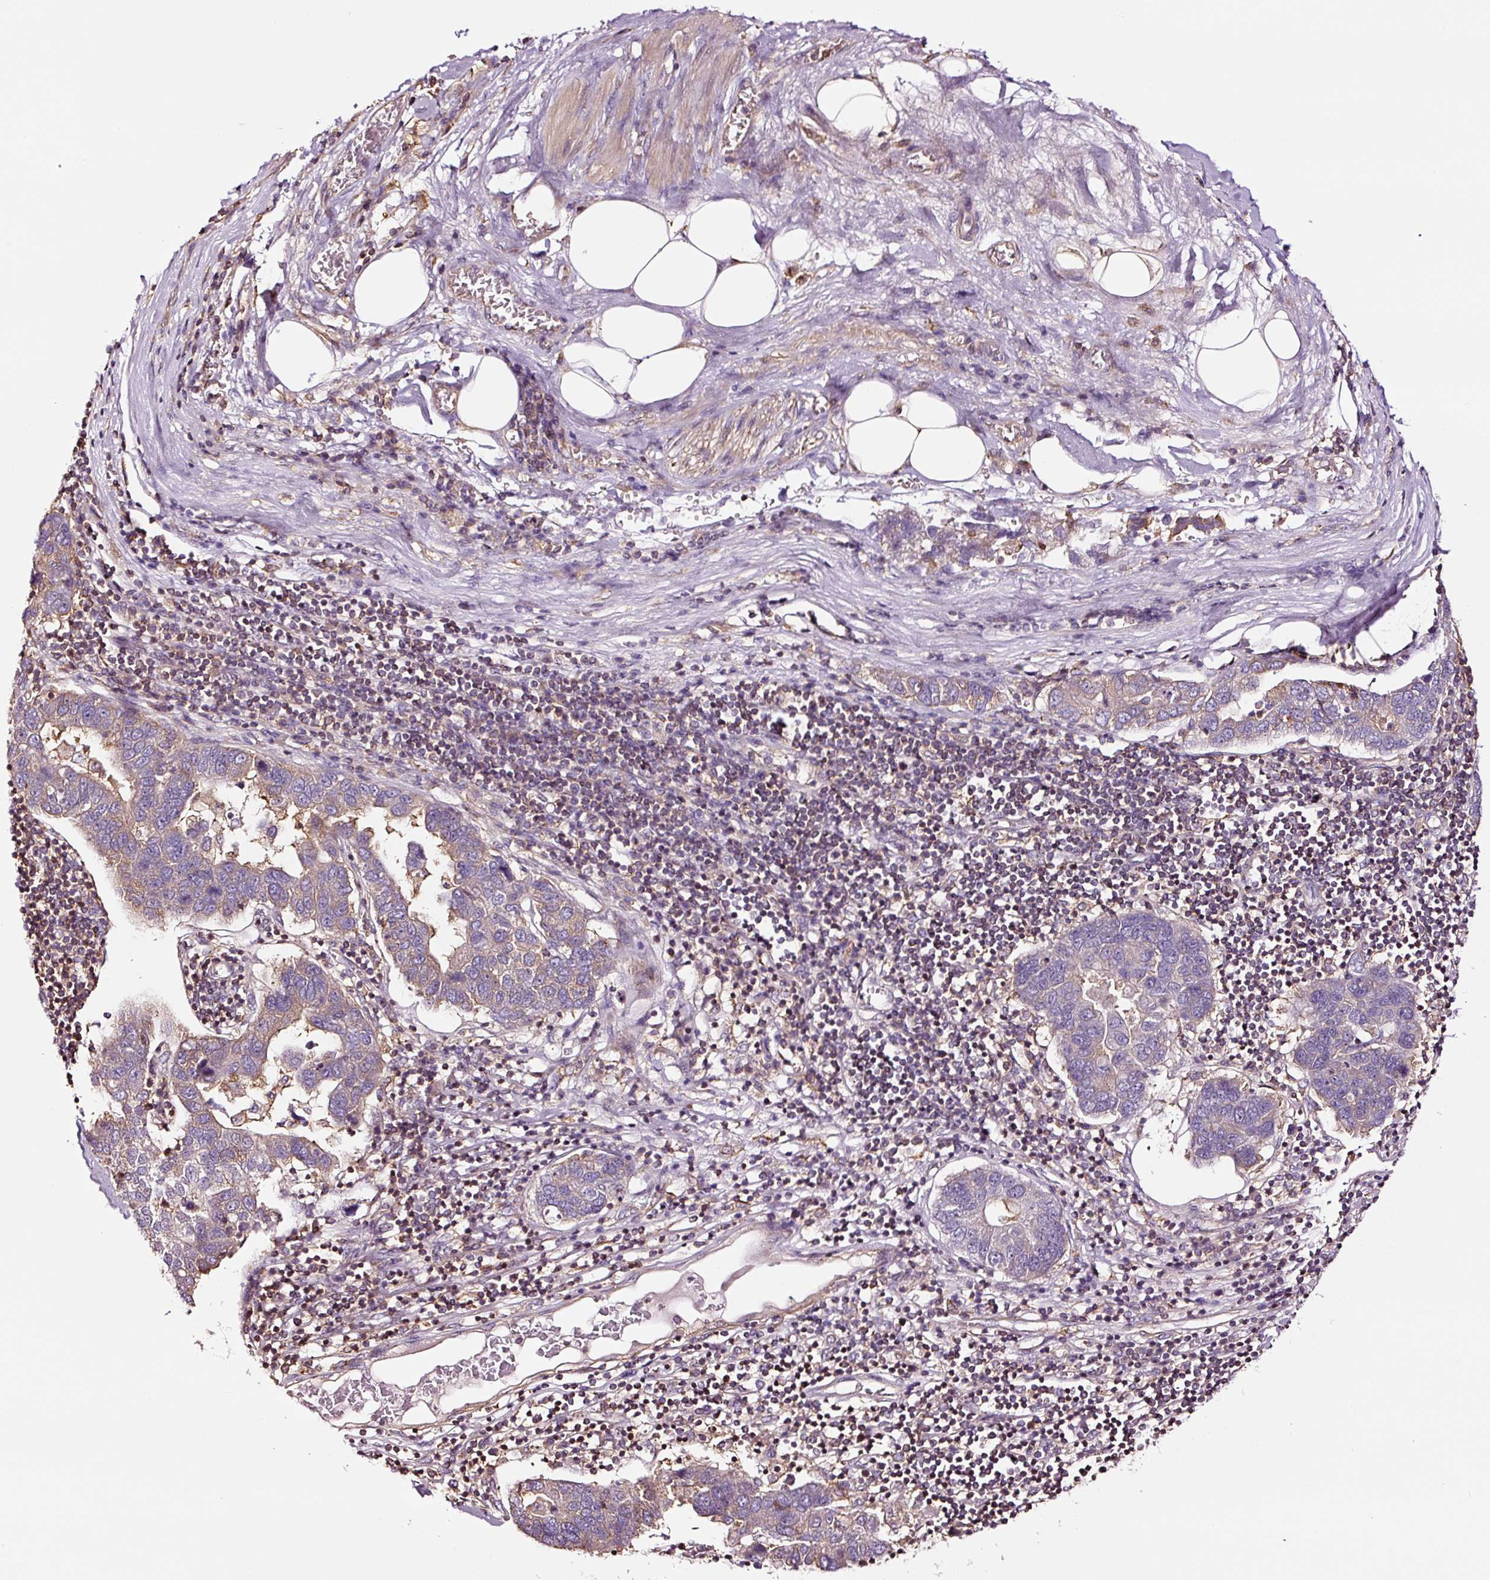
{"staining": {"intensity": "weak", "quantity": "25%-75%", "location": "cytoplasmic/membranous"}, "tissue": "pancreatic cancer", "cell_type": "Tumor cells", "image_type": "cancer", "snomed": [{"axis": "morphology", "description": "Adenocarcinoma, NOS"}, {"axis": "topography", "description": "Pancreas"}], "caption": "Immunohistochemistry staining of adenocarcinoma (pancreatic), which shows low levels of weak cytoplasmic/membranous positivity in approximately 25%-75% of tumor cells indicating weak cytoplasmic/membranous protein positivity. The staining was performed using DAB (3,3'-diaminobenzidine) (brown) for protein detection and nuclei were counterstained in hematoxylin (blue).", "gene": "METAP1", "patient": {"sex": "female", "age": 61}}